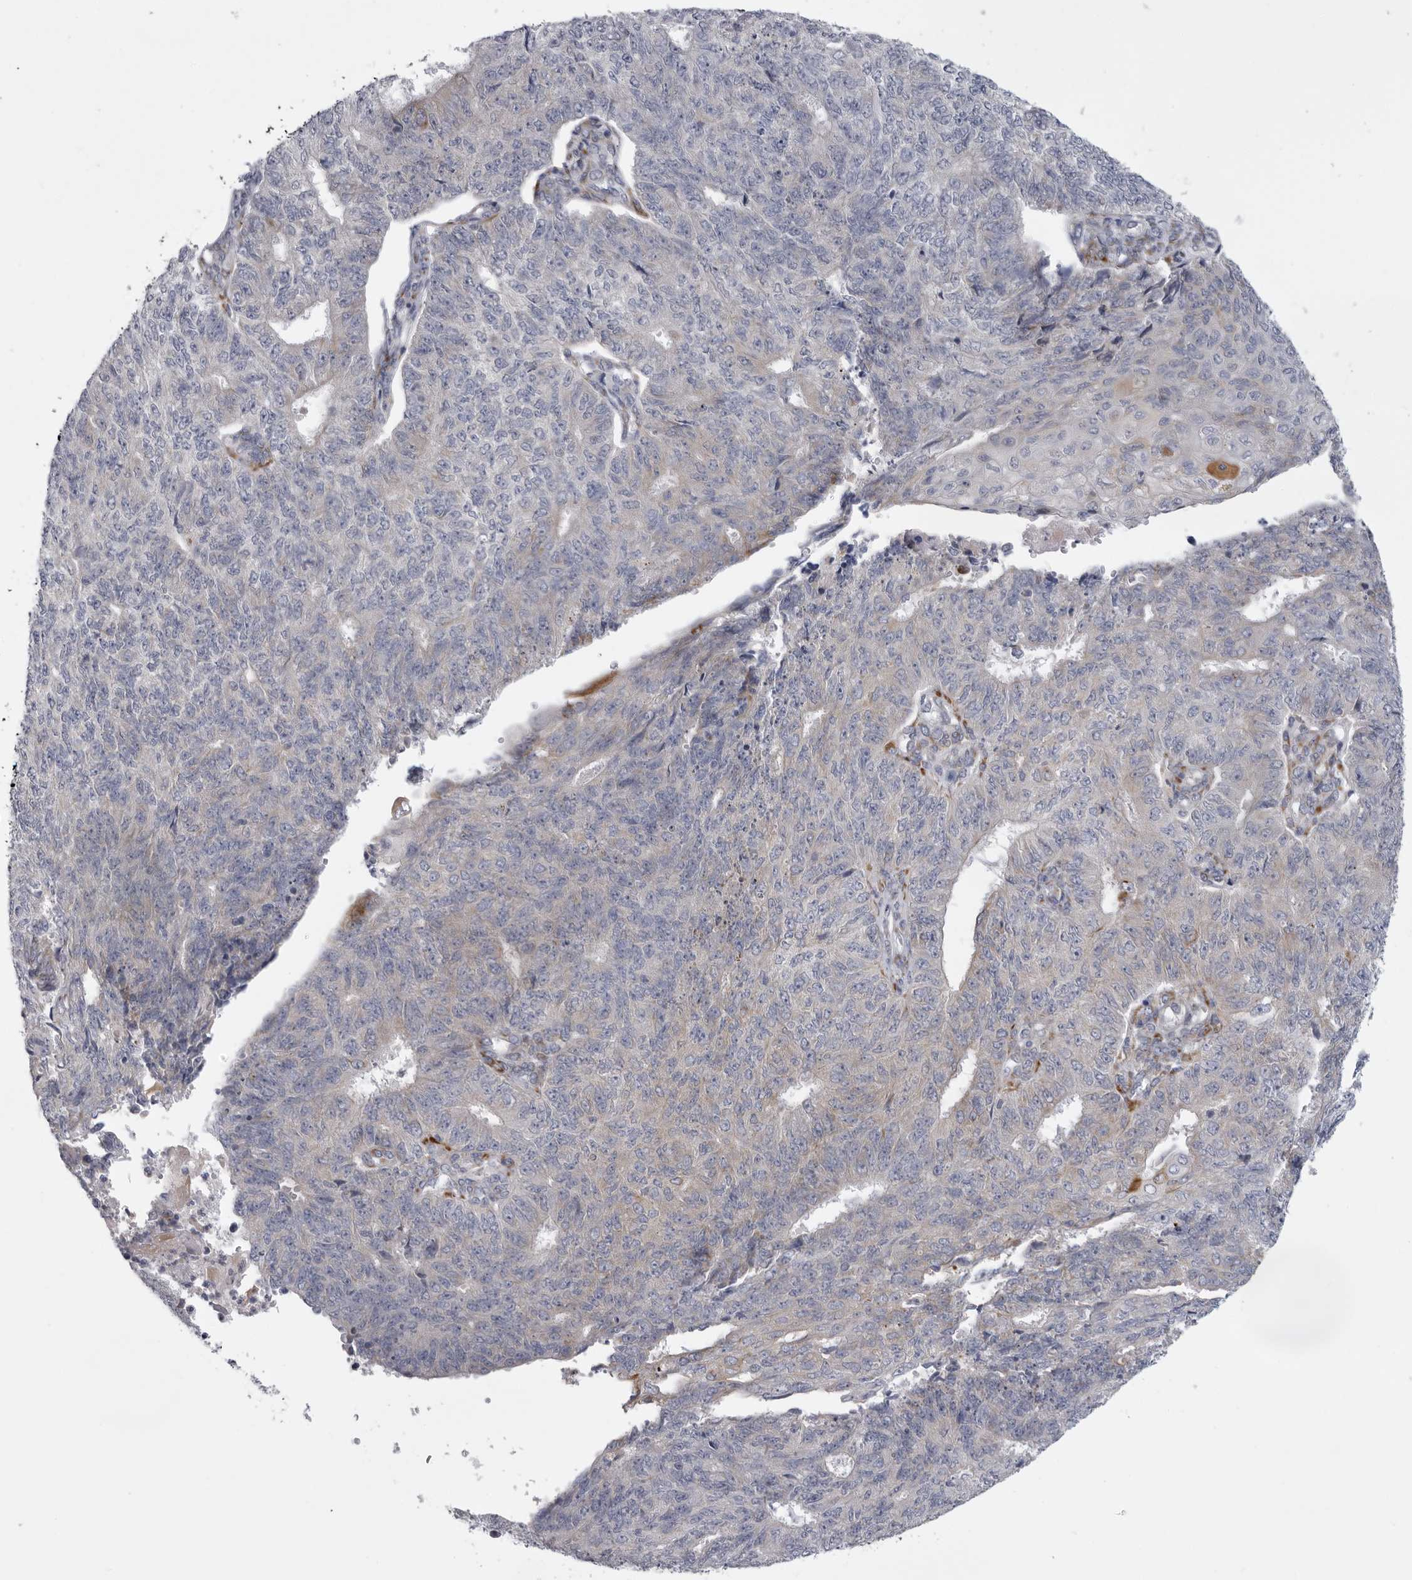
{"staining": {"intensity": "weak", "quantity": "<25%", "location": "cytoplasmic/membranous"}, "tissue": "endometrial cancer", "cell_type": "Tumor cells", "image_type": "cancer", "snomed": [{"axis": "morphology", "description": "Adenocarcinoma, NOS"}, {"axis": "topography", "description": "Endometrium"}], "caption": "Human endometrial adenocarcinoma stained for a protein using IHC shows no staining in tumor cells.", "gene": "USP24", "patient": {"sex": "female", "age": 32}}